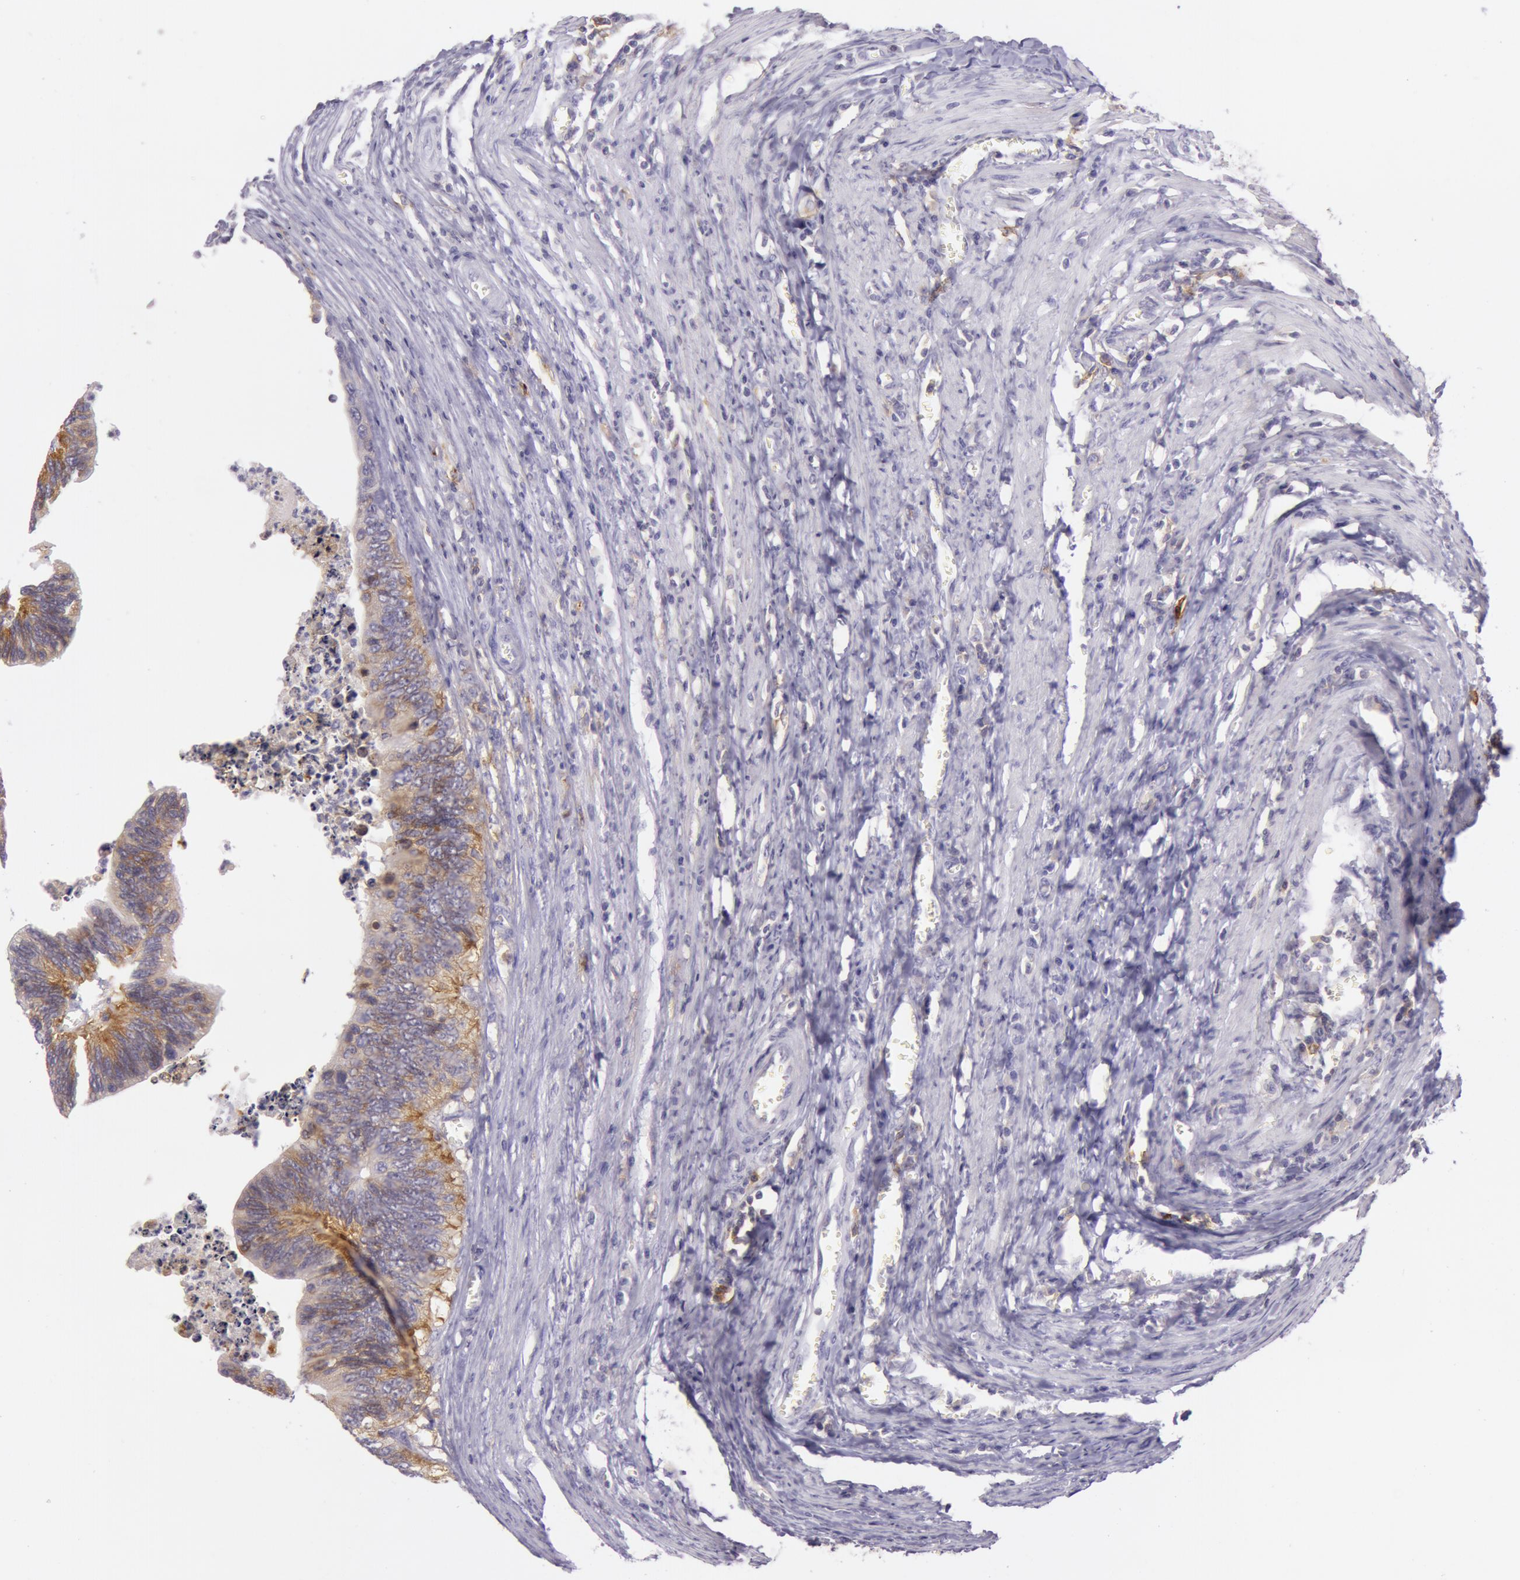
{"staining": {"intensity": "weak", "quantity": "25%-75%", "location": "cytoplasmic/membranous"}, "tissue": "colorectal cancer", "cell_type": "Tumor cells", "image_type": "cancer", "snomed": [{"axis": "morphology", "description": "Adenocarcinoma, NOS"}, {"axis": "topography", "description": "Colon"}], "caption": "Protein staining reveals weak cytoplasmic/membranous positivity in about 25%-75% of tumor cells in colorectal cancer (adenocarcinoma).", "gene": "LY75", "patient": {"sex": "male", "age": 72}}